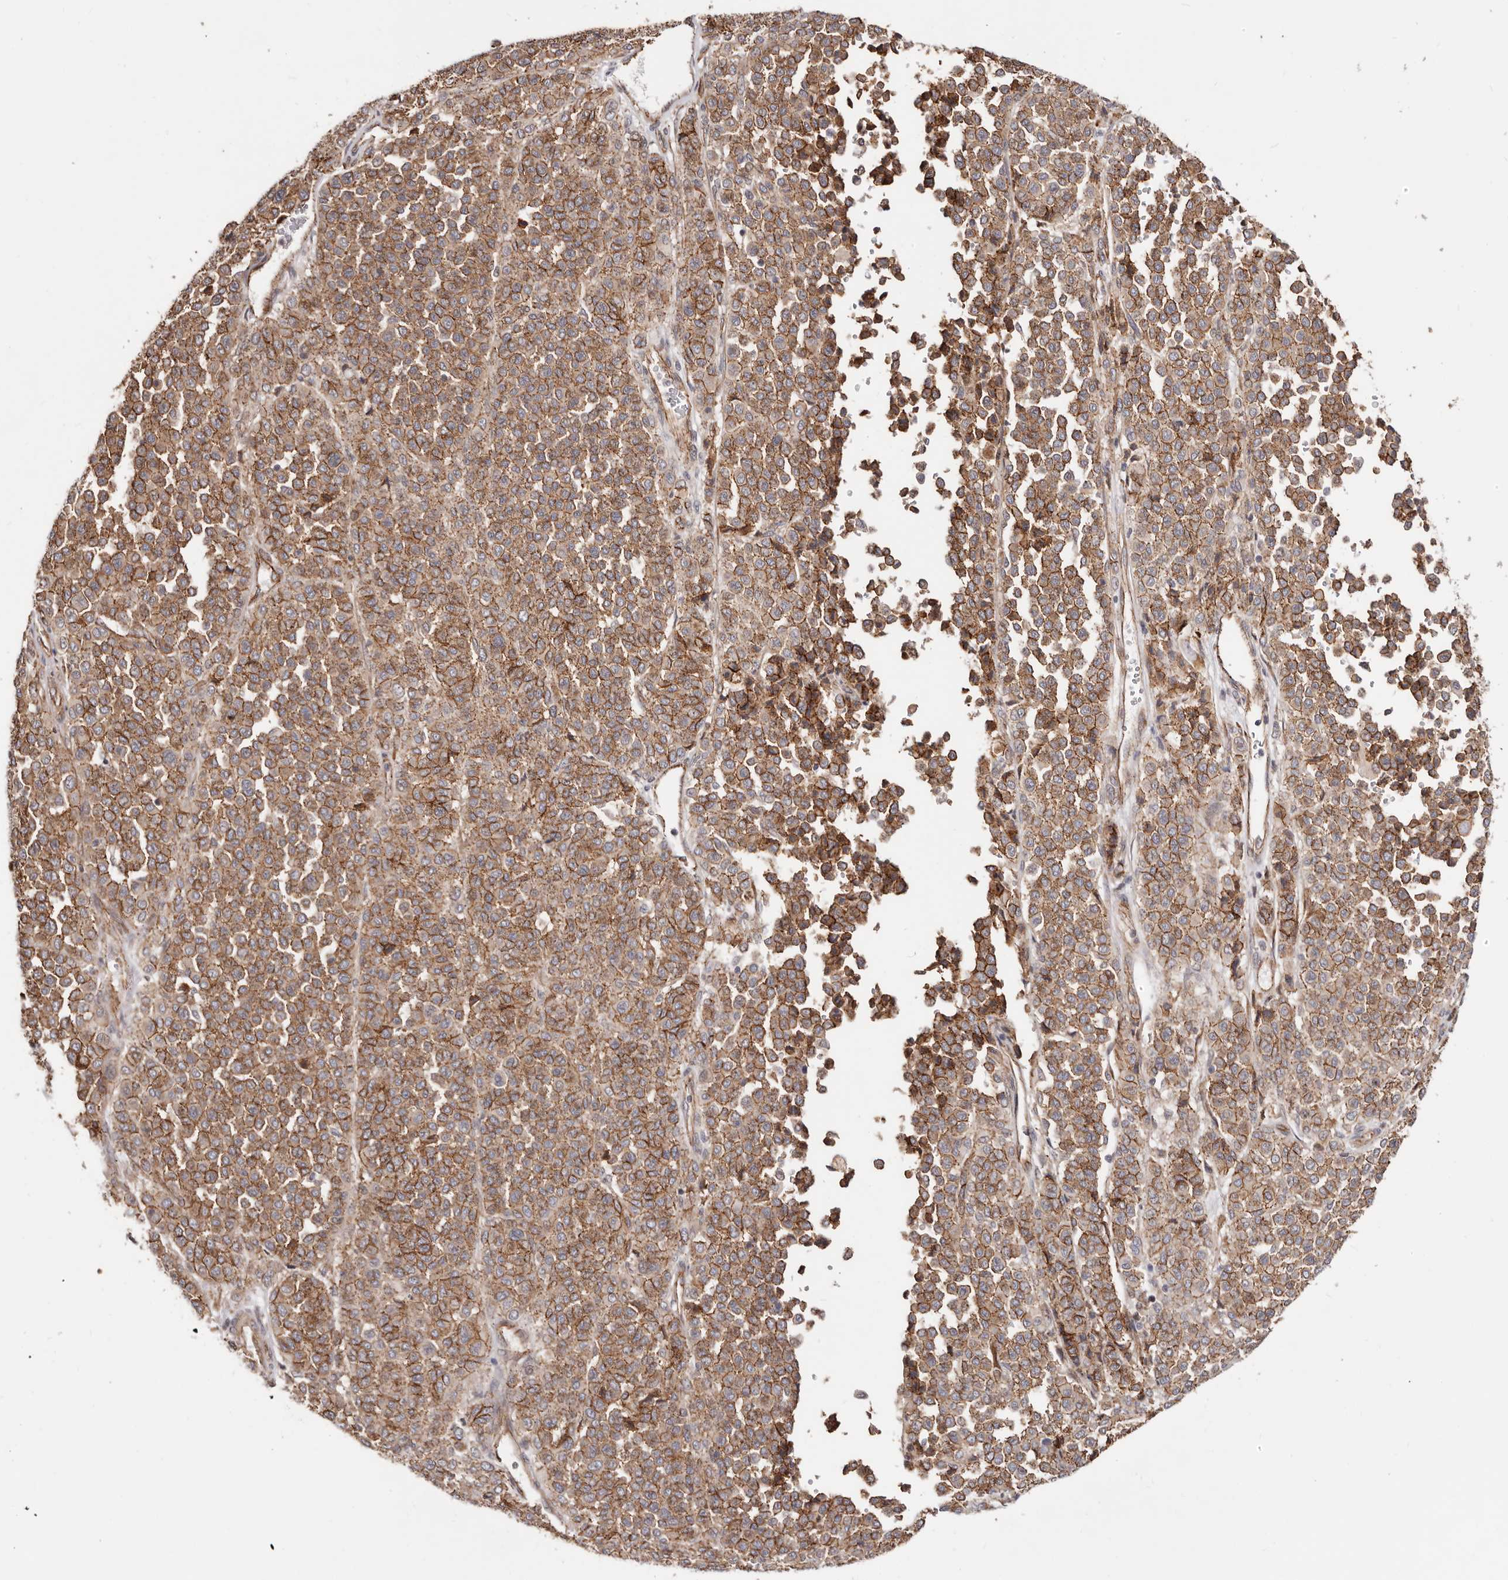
{"staining": {"intensity": "moderate", "quantity": ">75%", "location": "cytoplasmic/membranous"}, "tissue": "melanoma", "cell_type": "Tumor cells", "image_type": "cancer", "snomed": [{"axis": "morphology", "description": "Malignant melanoma, Metastatic site"}, {"axis": "topography", "description": "Pancreas"}], "caption": "Immunohistochemistry of human melanoma demonstrates medium levels of moderate cytoplasmic/membranous staining in approximately >75% of tumor cells.", "gene": "CTNNB1", "patient": {"sex": "female", "age": 30}}